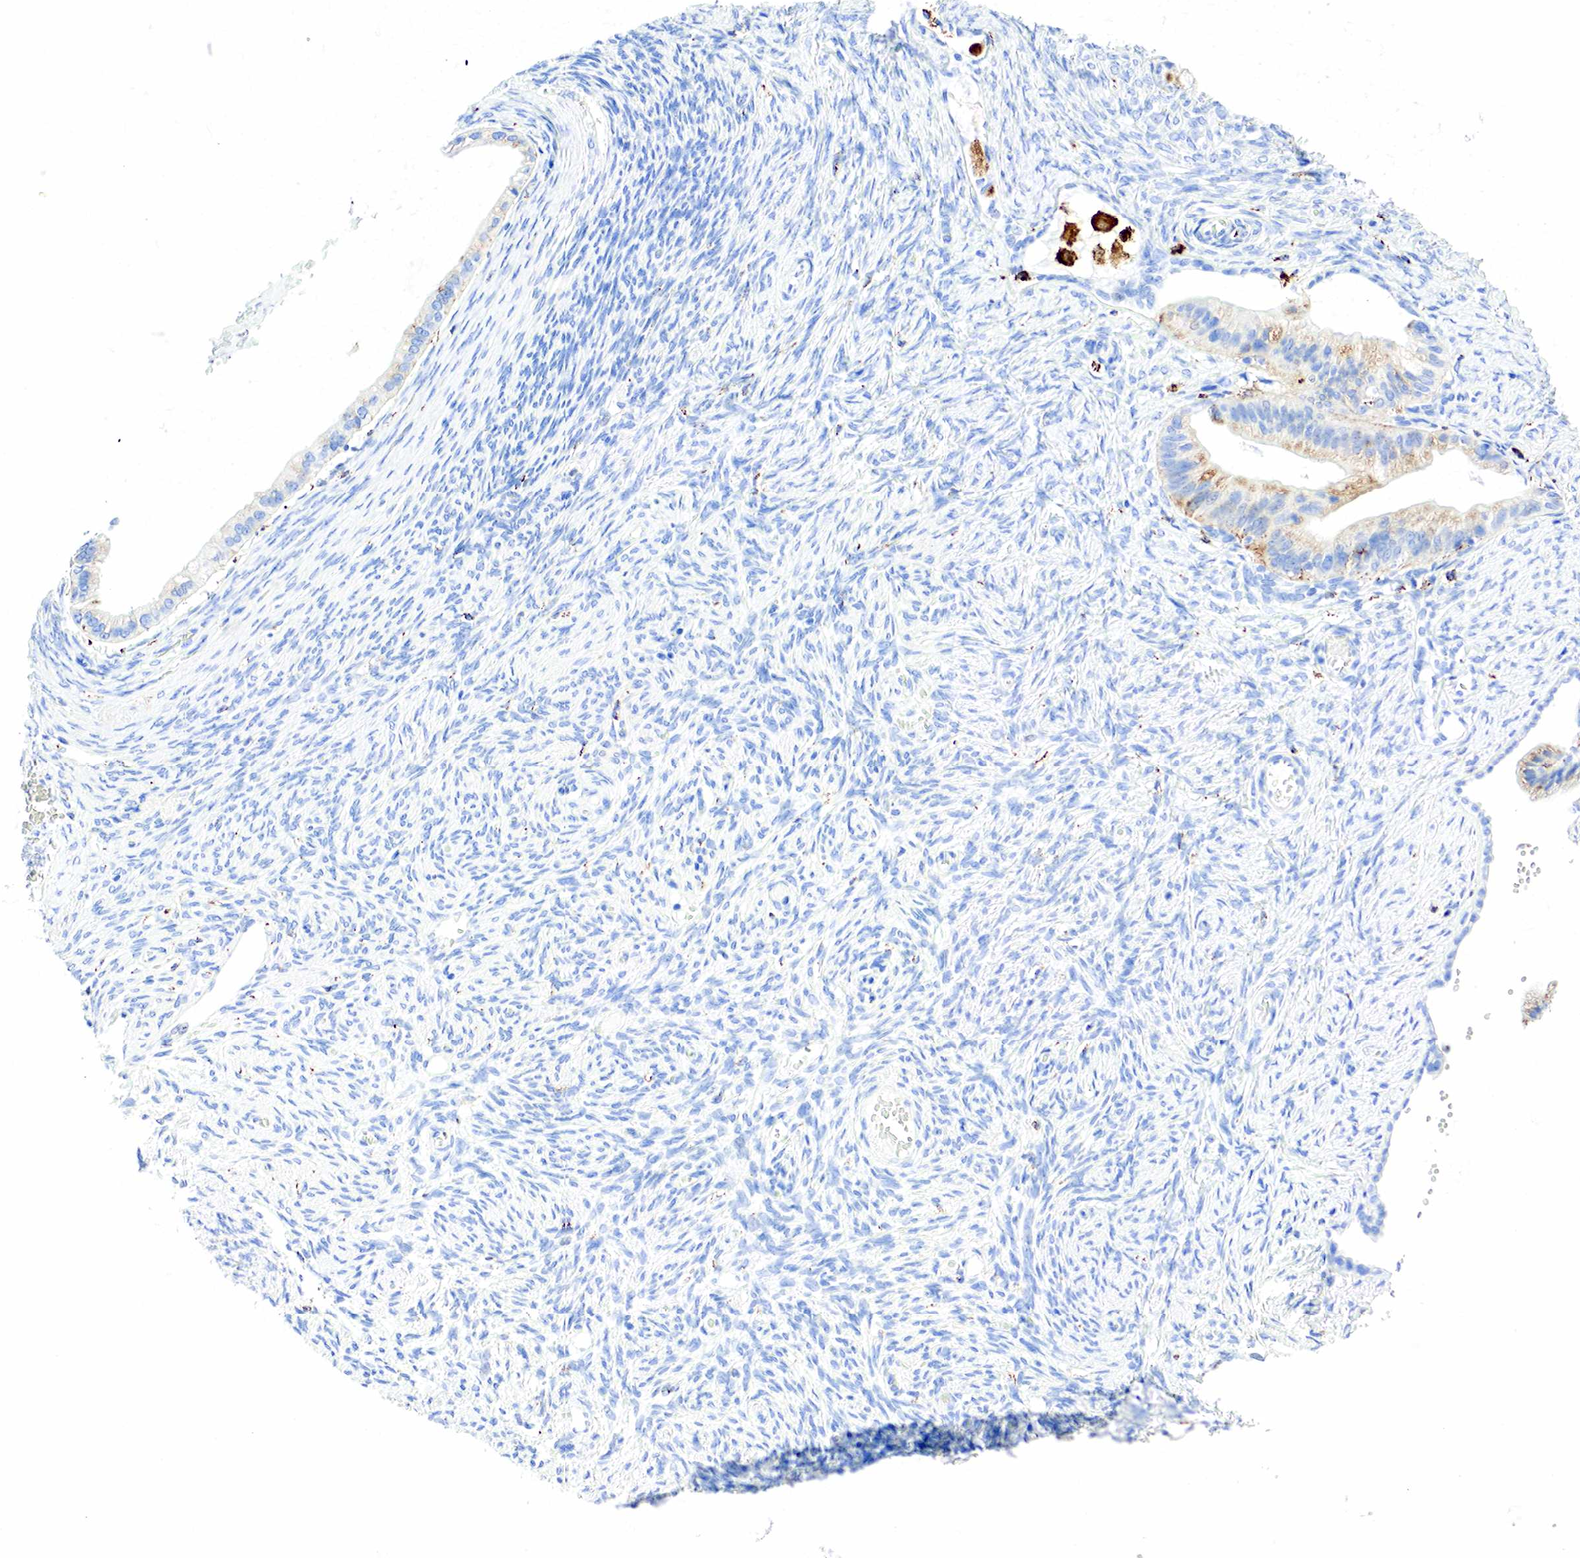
{"staining": {"intensity": "weak", "quantity": "<25%", "location": "cytoplasmic/membranous"}, "tissue": "ovarian cancer", "cell_type": "Tumor cells", "image_type": "cancer", "snomed": [{"axis": "morphology", "description": "Cystadenocarcinoma, mucinous, NOS"}, {"axis": "topography", "description": "Ovary"}], "caption": "Ovarian mucinous cystadenocarcinoma was stained to show a protein in brown. There is no significant expression in tumor cells. (DAB (3,3'-diaminobenzidine) immunohistochemistry (IHC), high magnification).", "gene": "CD68", "patient": {"sex": "female", "age": 57}}